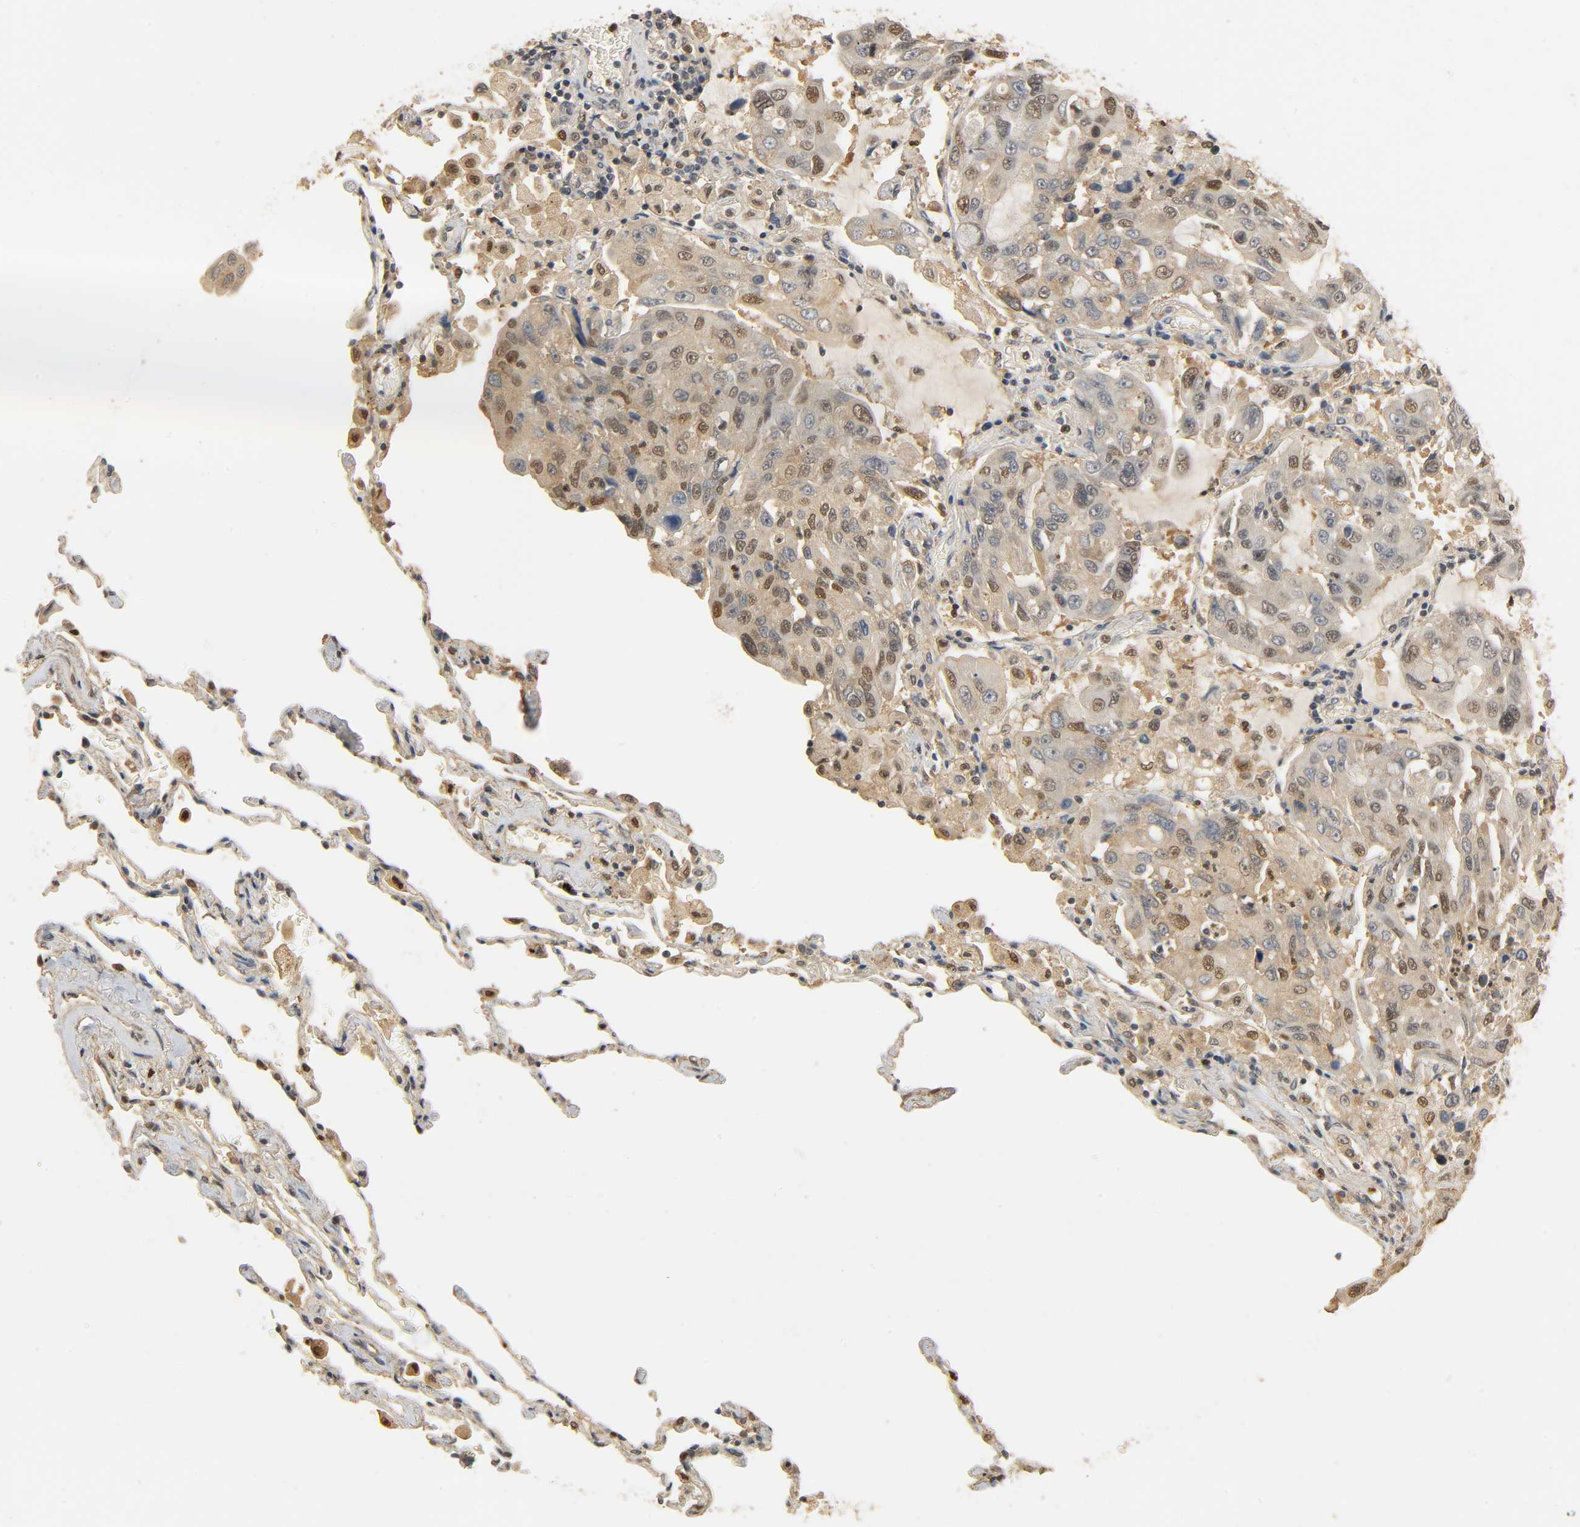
{"staining": {"intensity": "moderate", "quantity": "25%-75%", "location": "cytoplasmic/membranous,nuclear"}, "tissue": "lung cancer", "cell_type": "Tumor cells", "image_type": "cancer", "snomed": [{"axis": "morphology", "description": "Adenocarcinoma, NOS"}, {"axis": "topography", "description": "Lung"}], "caption": "Tumor cells demonstrate medium levels of moderate cytoplasmic/membranous and nuclear expression in about 25%-75% of cells in human lung cancer.", "gene": "ZFPM2", "patient": {"sex": "male", "age": 64}}